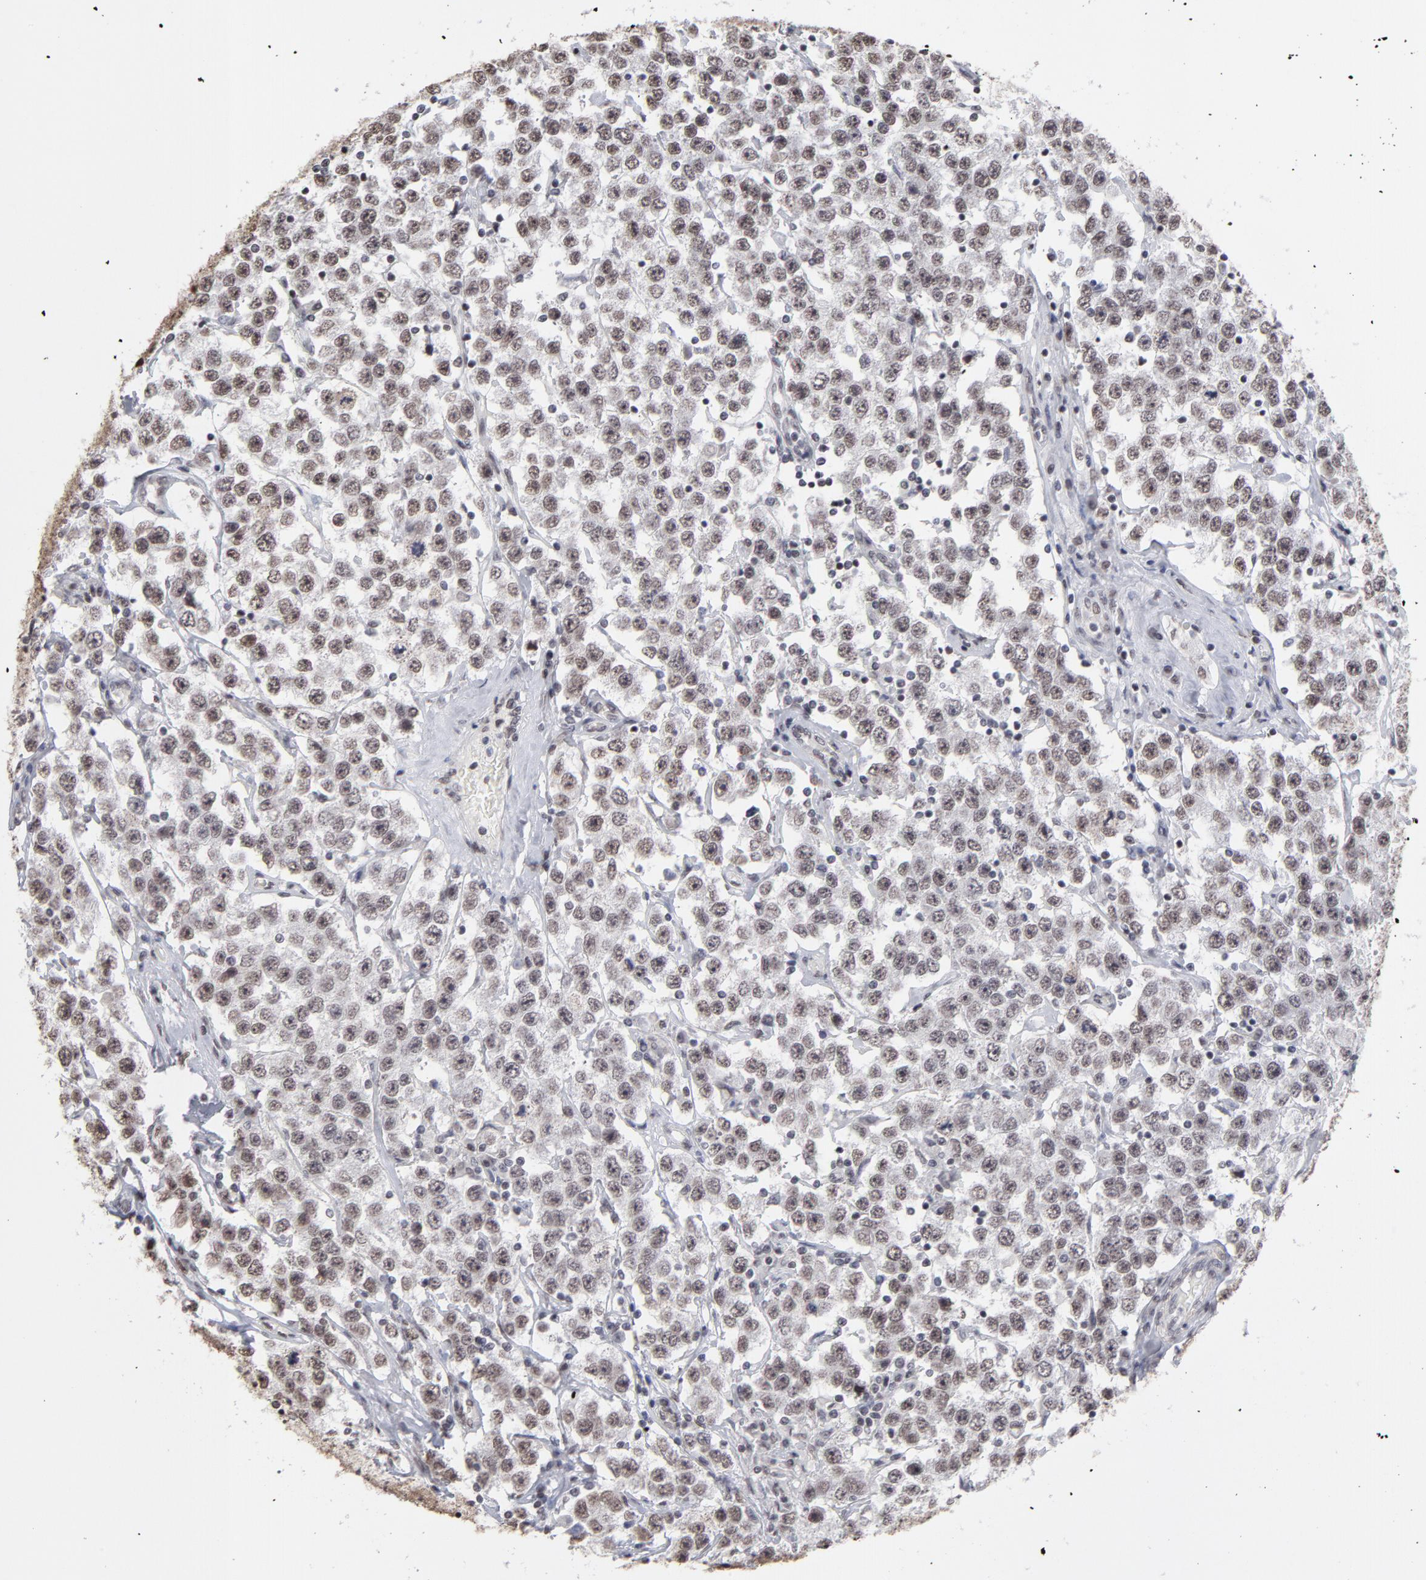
{"staining": {"intensity": "strong", "quantity": ">75%", "location": "cytoplasmic/membranous,nuclear"}, "tissue": "testis cancer", "cell_type": "Tumor cells", "image_type": "cancer", "snomed": [{"axis": "morphology", "description": "Seminoma, NOS"}, {"axis": "topography", "description": "Testis"}], "caption": "This is an image of IHC staining of testis cancer (seminoma), which shows strong expression in the cytoplasmic/membranous and nuclear of tumor cells.", "gene": "ZNF3", "patient": {"sex": "male", "age": 52}}